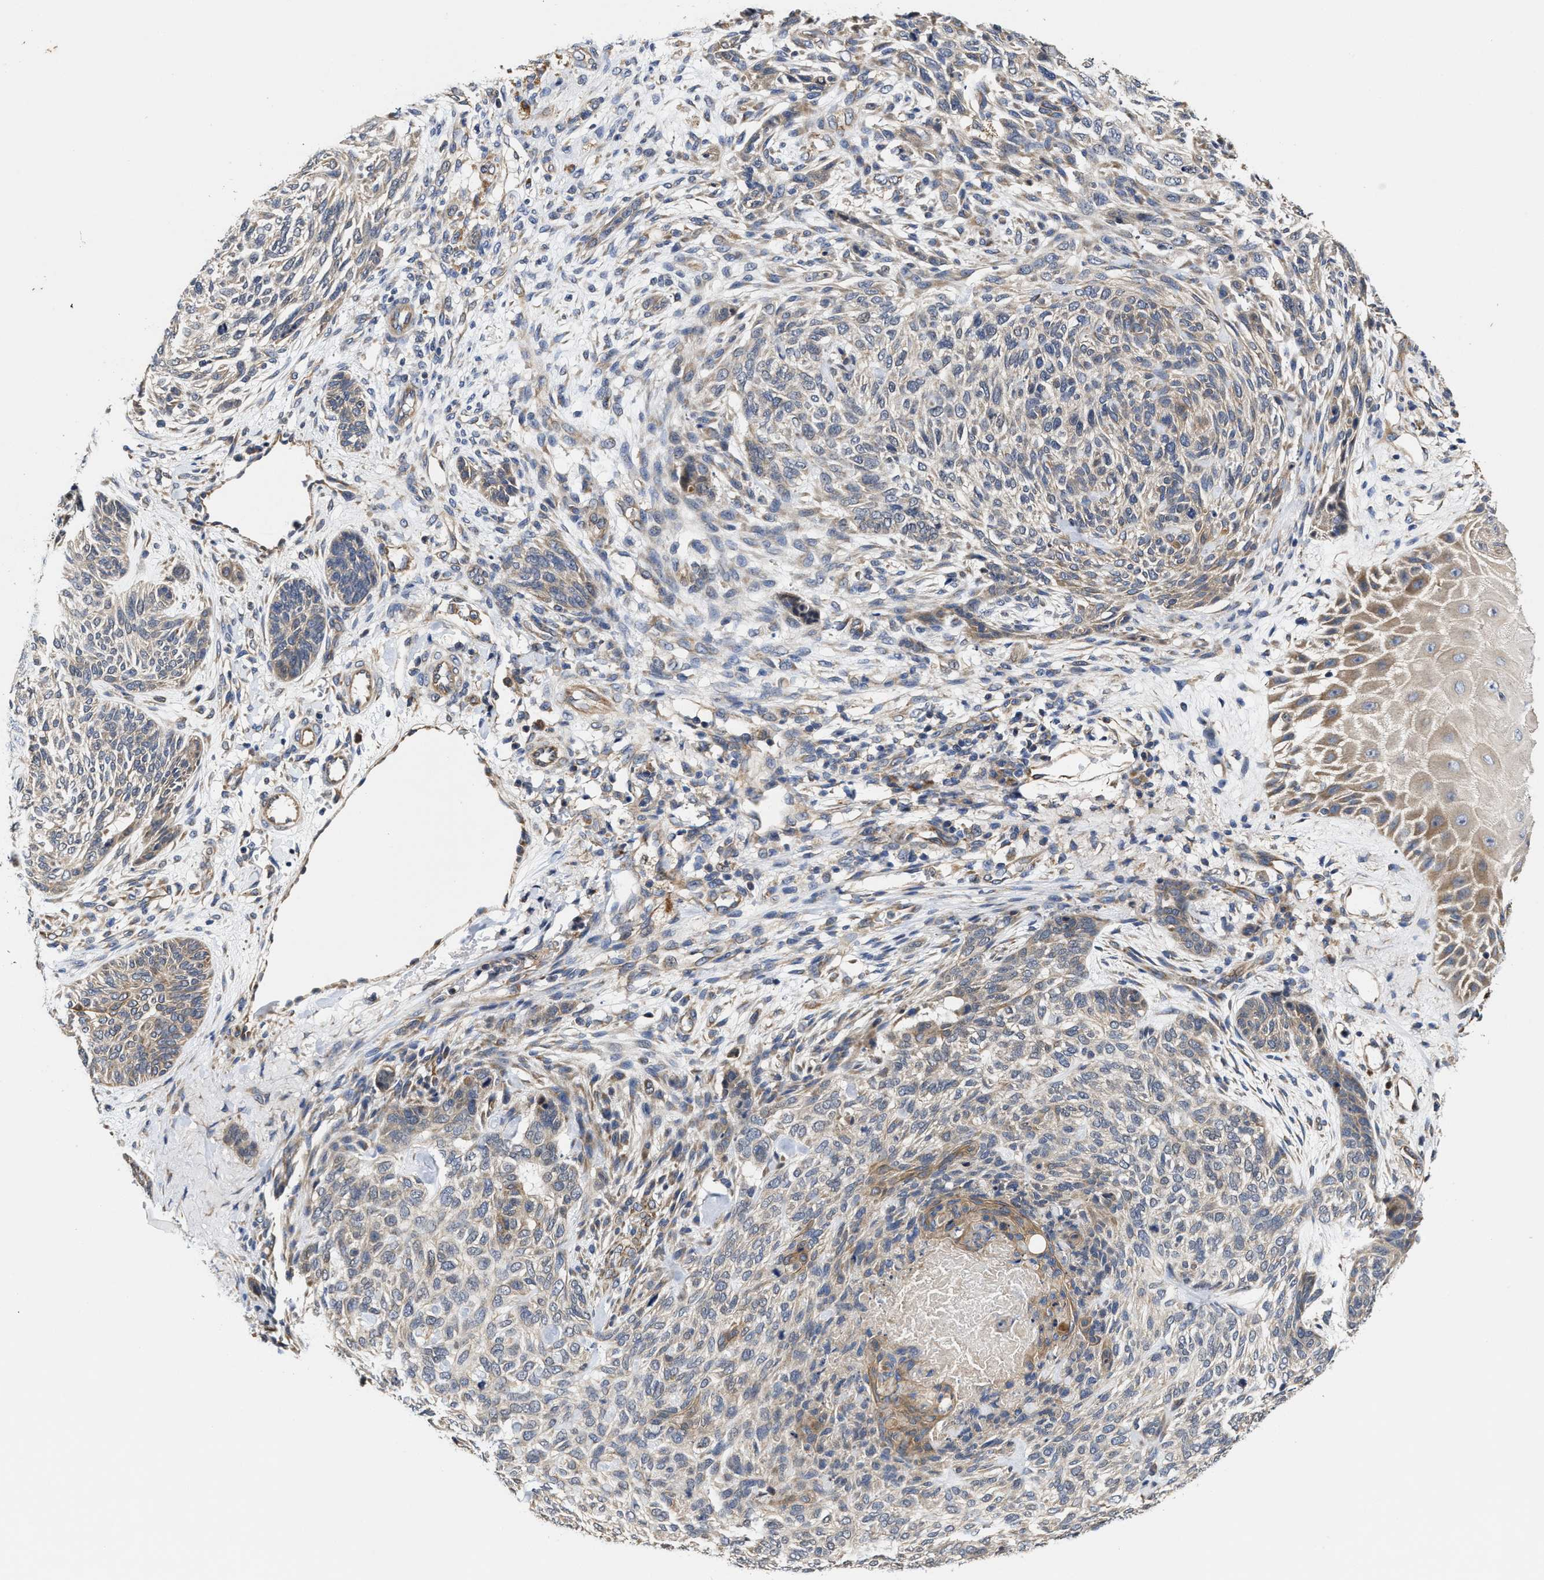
{"staining": {"intensity": "weak", "quantity": "25%-75%", "location": "cytoplasmic/membranous"}, "tissue": "skin cancer", "cell_type": "Tumor cells", "image_type": "cancer", "snomed": [{"axis": "morphology", "description": "Basal cell carcinoma"}, {"axis": "topography", "description": "Skin"}], "caption": "A high-resolution micrograph shows immunohistochemistry (IHC) staining of skin cancer (basal cell carcinoma), which demonstrates weak cytoplasmic/membranous expression in about 25%-75% of tumor cells. (Brightfield microscopy of DAB IHC at high magnification).", "gene": "TRAF6", "patient": {"sex": "male", "age": 55}}